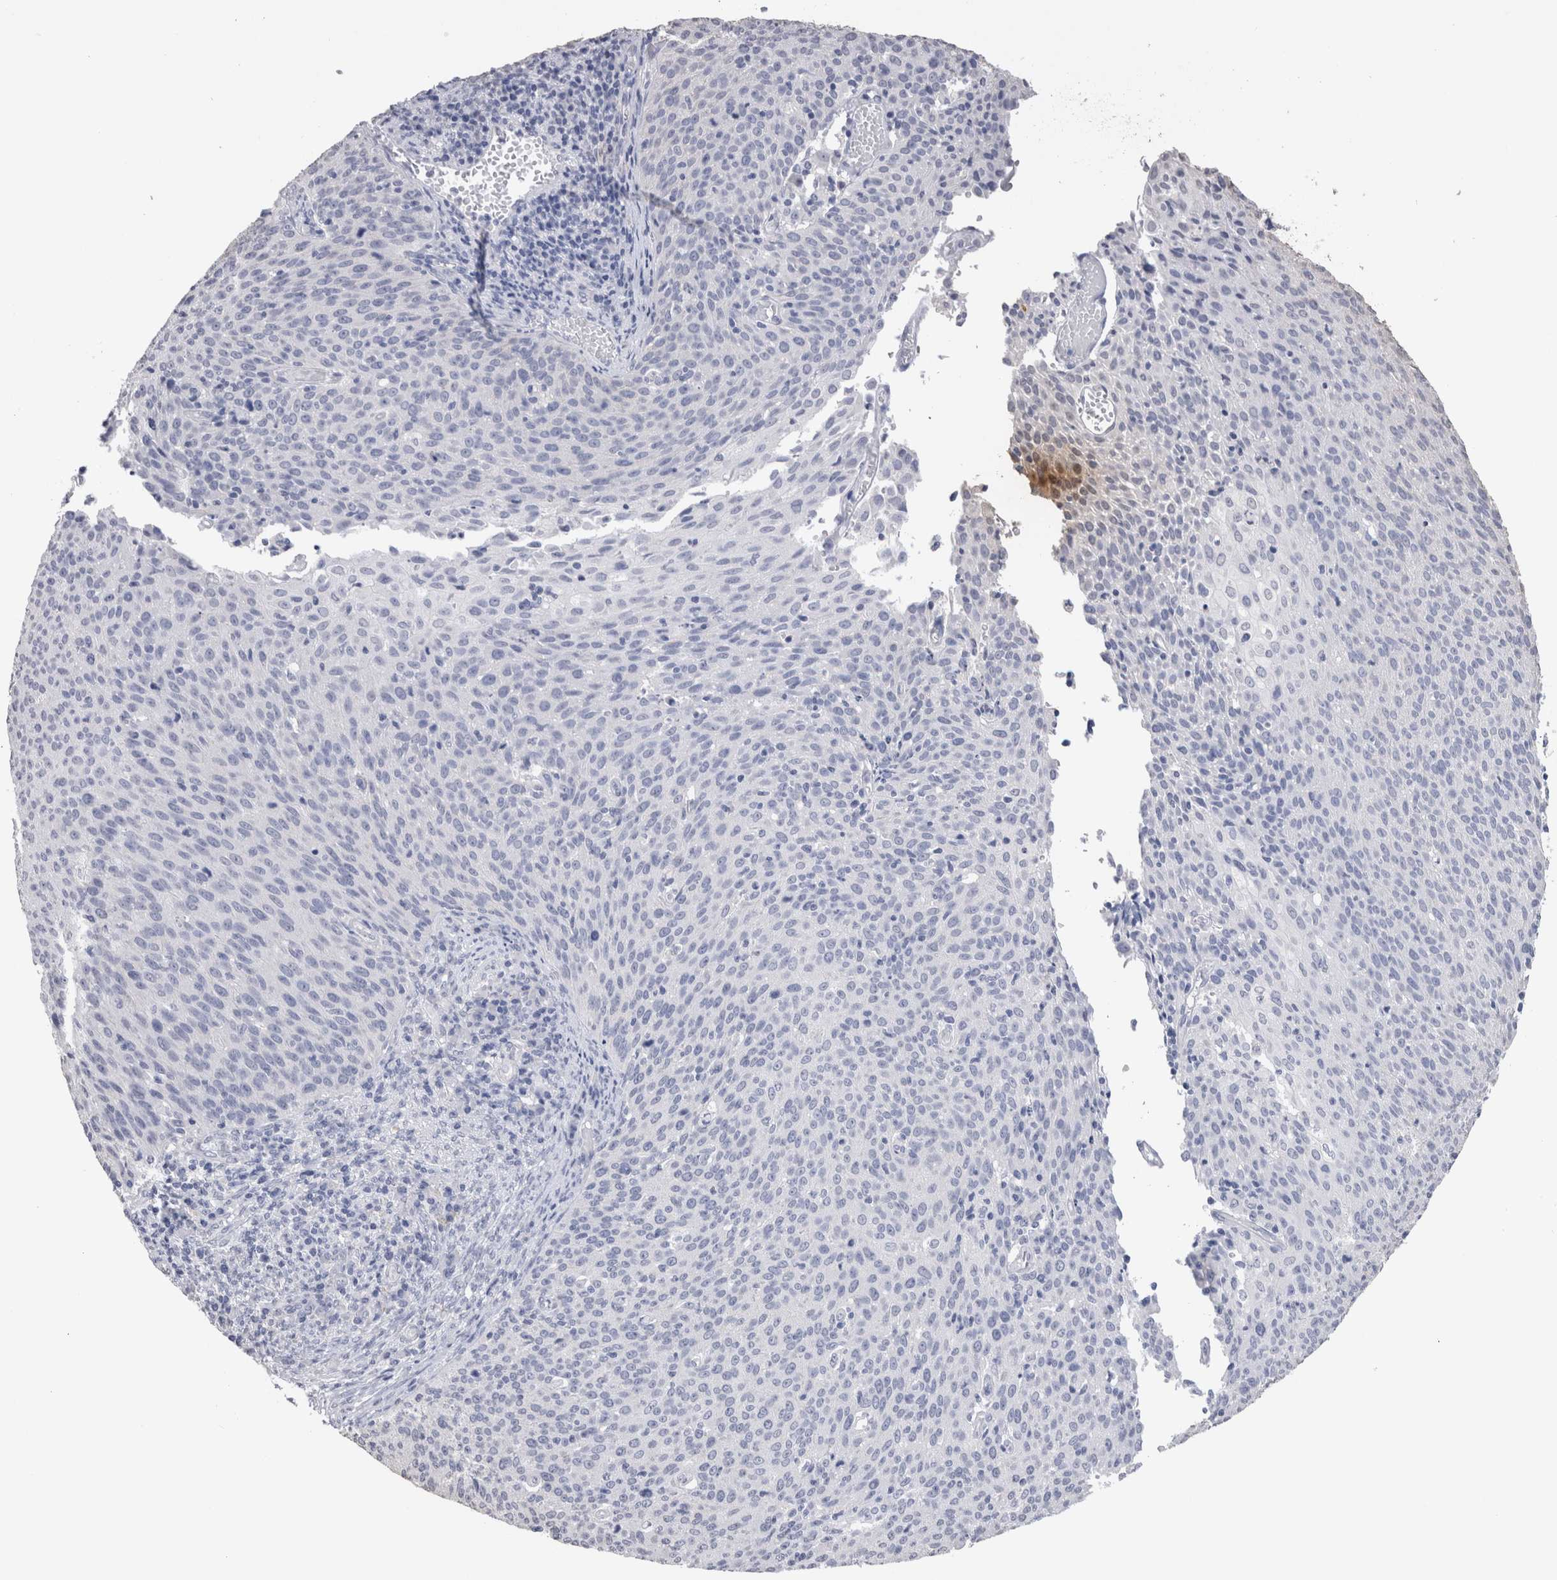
{"staining": {"intensity": "negative", "quantity": "none", "location": "none"}, "tissue": "cervical cancer", "cell_type": "Tumor cells", "image_type": "cancer", "snomed": [{"axis": "morphology", "description": "Squamous cell carcinoma, NOS"}, {"axis": "topography", "description": "Cervix"}], "caption": "The micrograph demonstrates no significant staining in tumor cells of cervical cancer (squamous cell carcinoma).", "gene": "CDH6", "patient": {"sex": "female", "age": 38}}